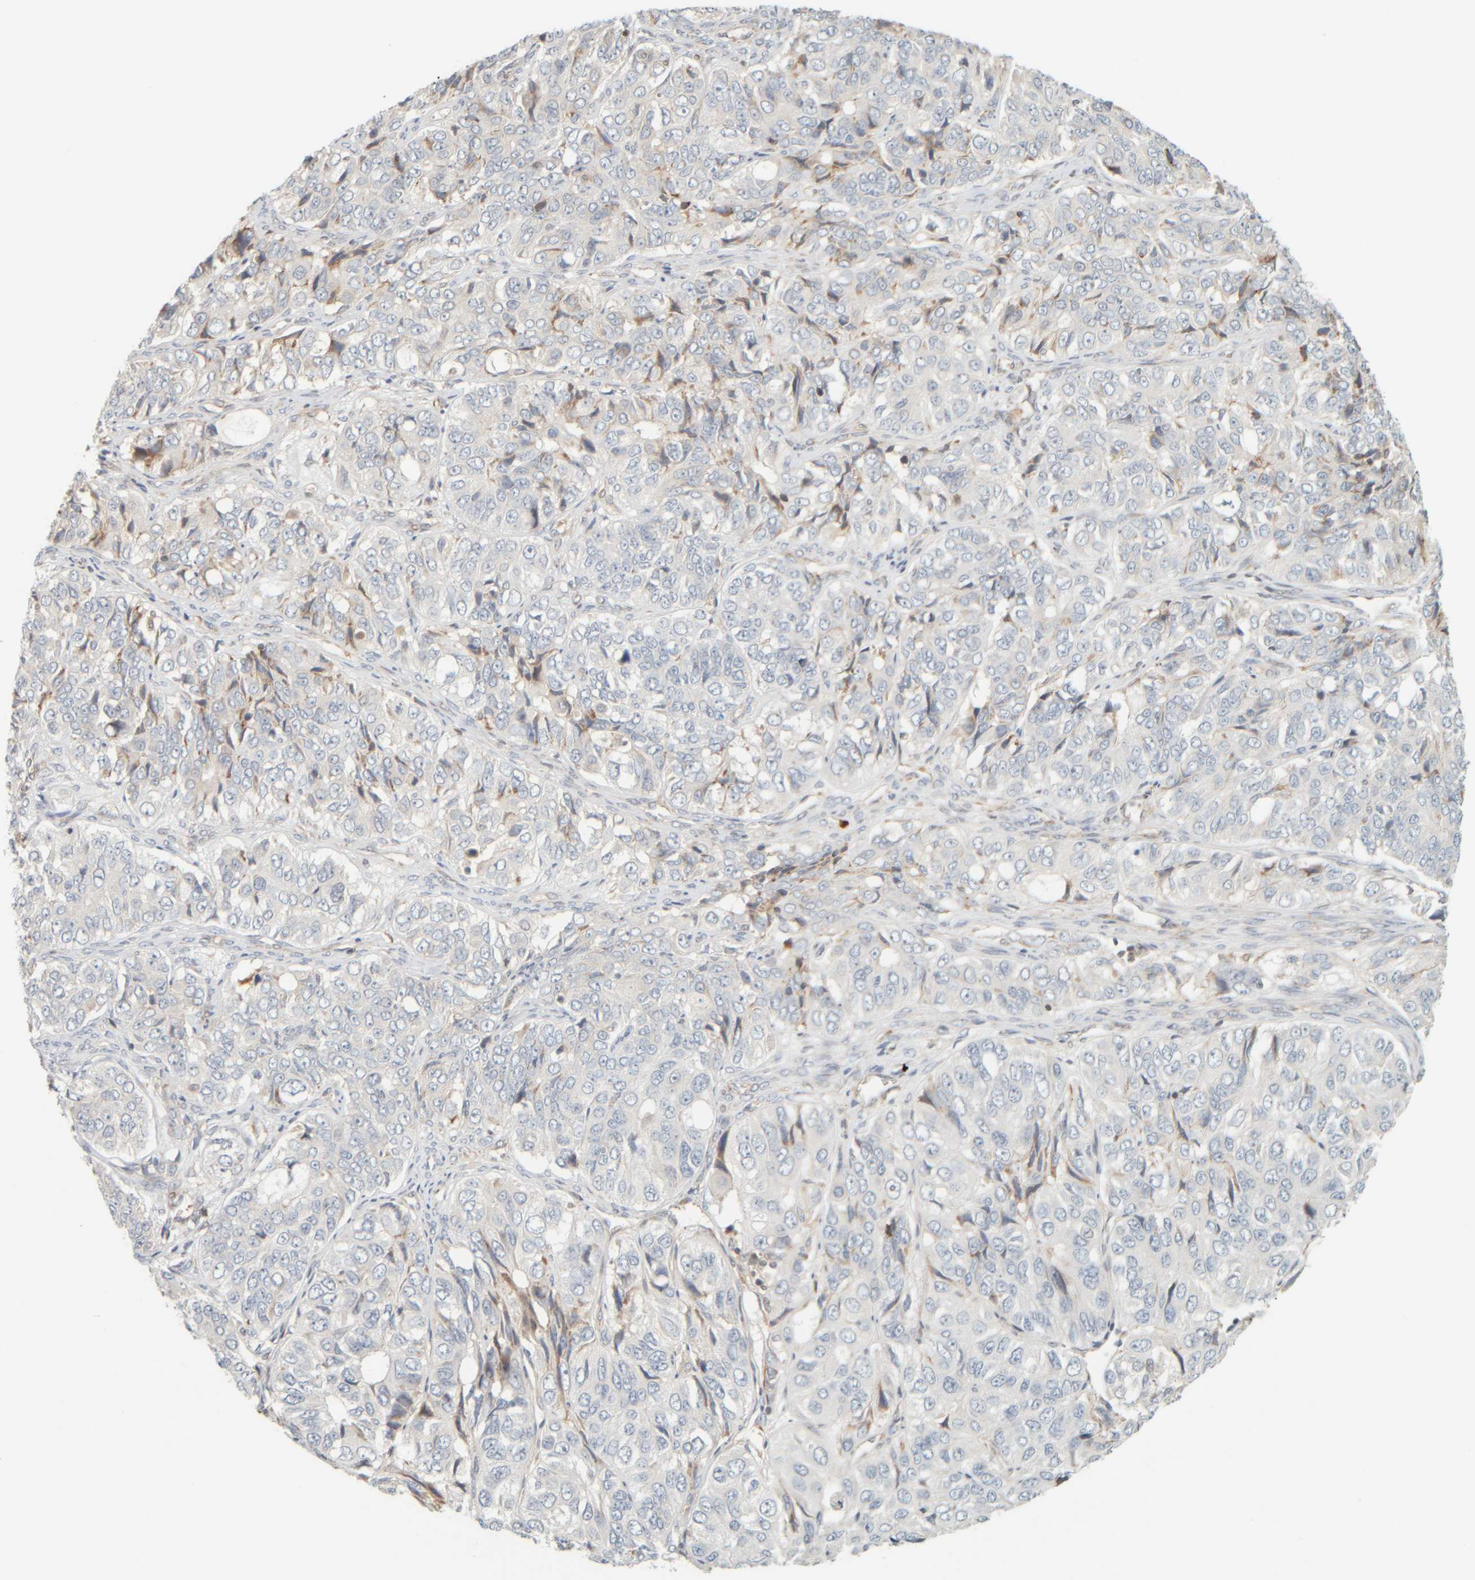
{"staining": {"intensity": "negative", "quantity": "none", "location": "none"}, "tissue": "ovarian cancer", "cell_type": "Tumor cells", "image_type": "cancer", "snomed": [{"axis": "morphology", "description": "Carcinoma, endometroid"}, {"axis": "topography", "description": "Ovary"}], "caption": "A high-resolution image shows immunohistochemistry staining of ovarian cancer, which reveals no significant positivity in tumor cells.", "gene": "PTGES3L-AARSD1", "patient": {"sex": "female", "age": 51}}